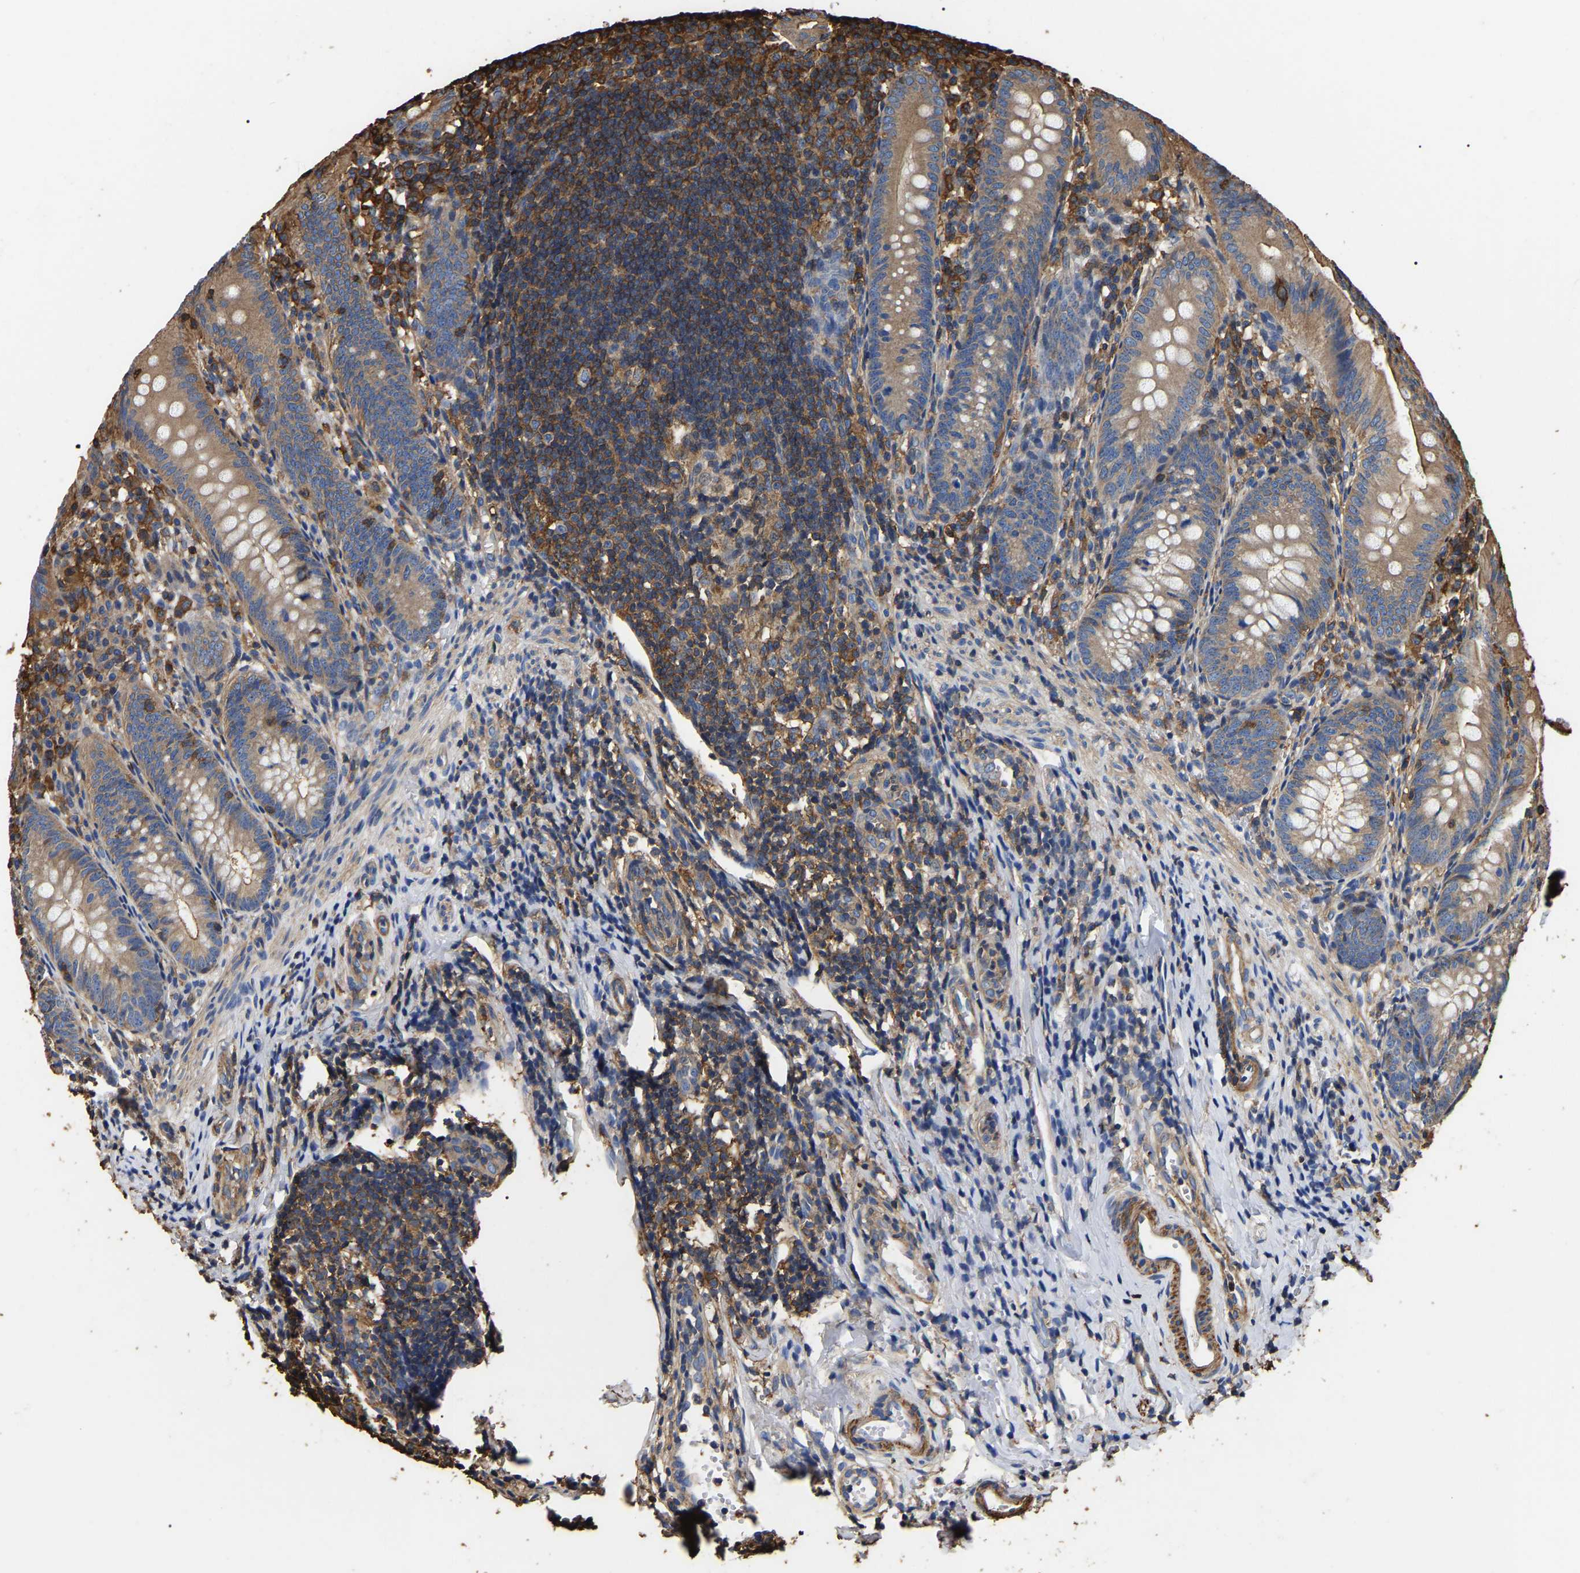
{"staining": {"intensity": "moderate", "quantity": ">75%", "location": "cytoplasmic/membranous"}, "tissue": "appendix", "cell_type": "Glandular cells", "image_type": "normal", "snomed": [{"axis": "morphology", "description": "Normal tissue, NOS"}, {"axis": "topography", "description": "Appendix"}], "caption": "Brown immunohistochemical staining in unremarkable human appendix reveals moderate cytoplasmic/membranous expression in about >75% of glandular cells.", "gene": "ARMT1", "patient": {"sex": "male", "age": 1}}